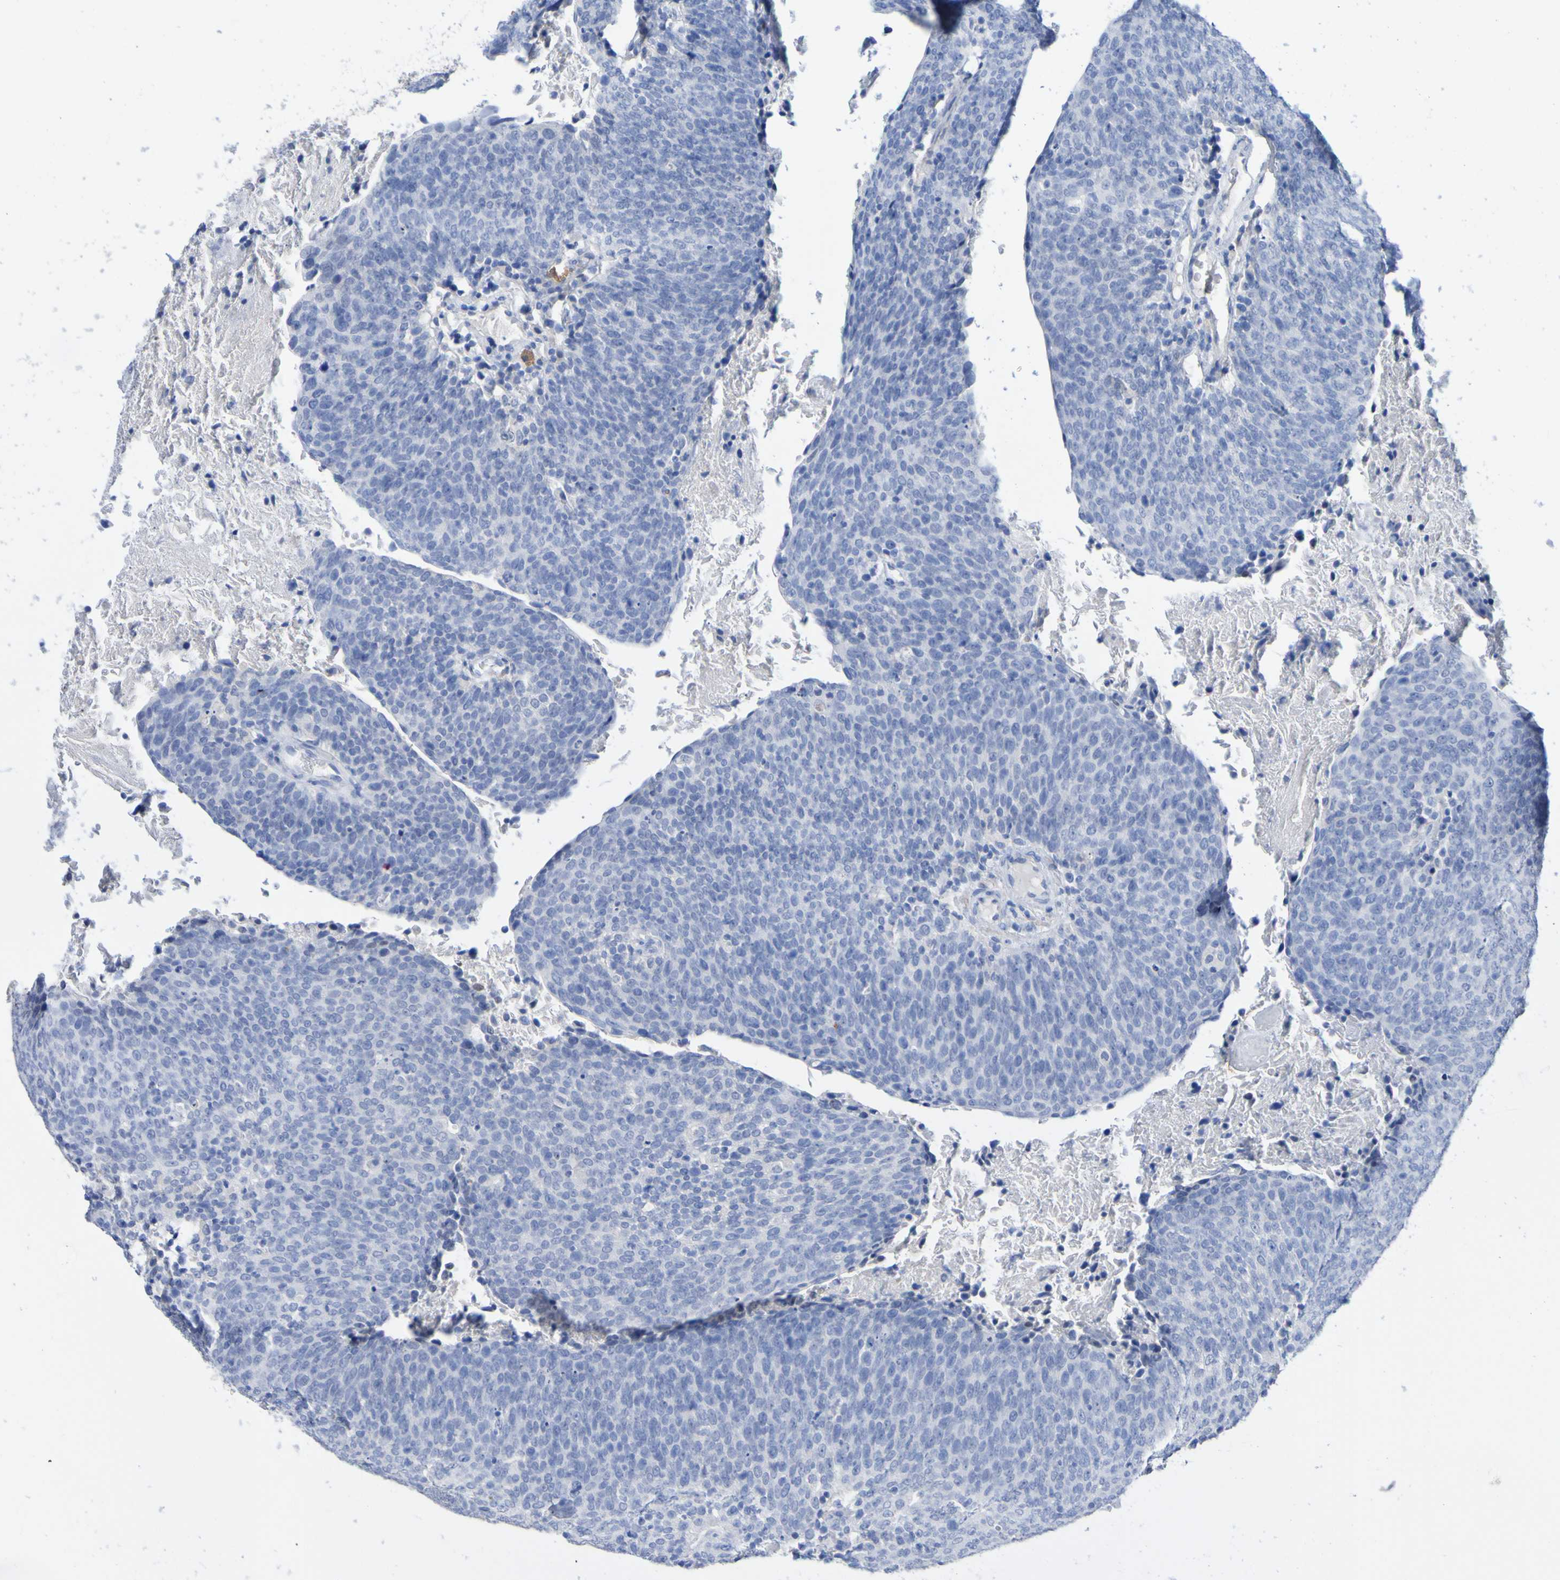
{"staining": {"intensity": "negative", "quantity": "none", "location": "none"}, "tissue": "head and neck cancer", "cell_type": "Tumor cells", "image_type": "cancer", "snomed": [{"axis": "morphology", "description": "Squamous cell carcinoma, NOS"}, {"axis": "morphology", "description": "Squamous cell carcinoma, metastatic, NOS"}, {"axis": "topography", "description": "Lymph node"}, {"axis": "topography", "description": "Head-Neck"}], "caption": "Photomicrograph shows no protein staining in tumor cells of head and neck metastatic squamous cell carcinoma tissue. (DAB immunohistochemistry (IHC) visualized using brightfield microscopy, high magnification).", "gene": "SGCB", "patient": {"sex": "male", "age": 62}}